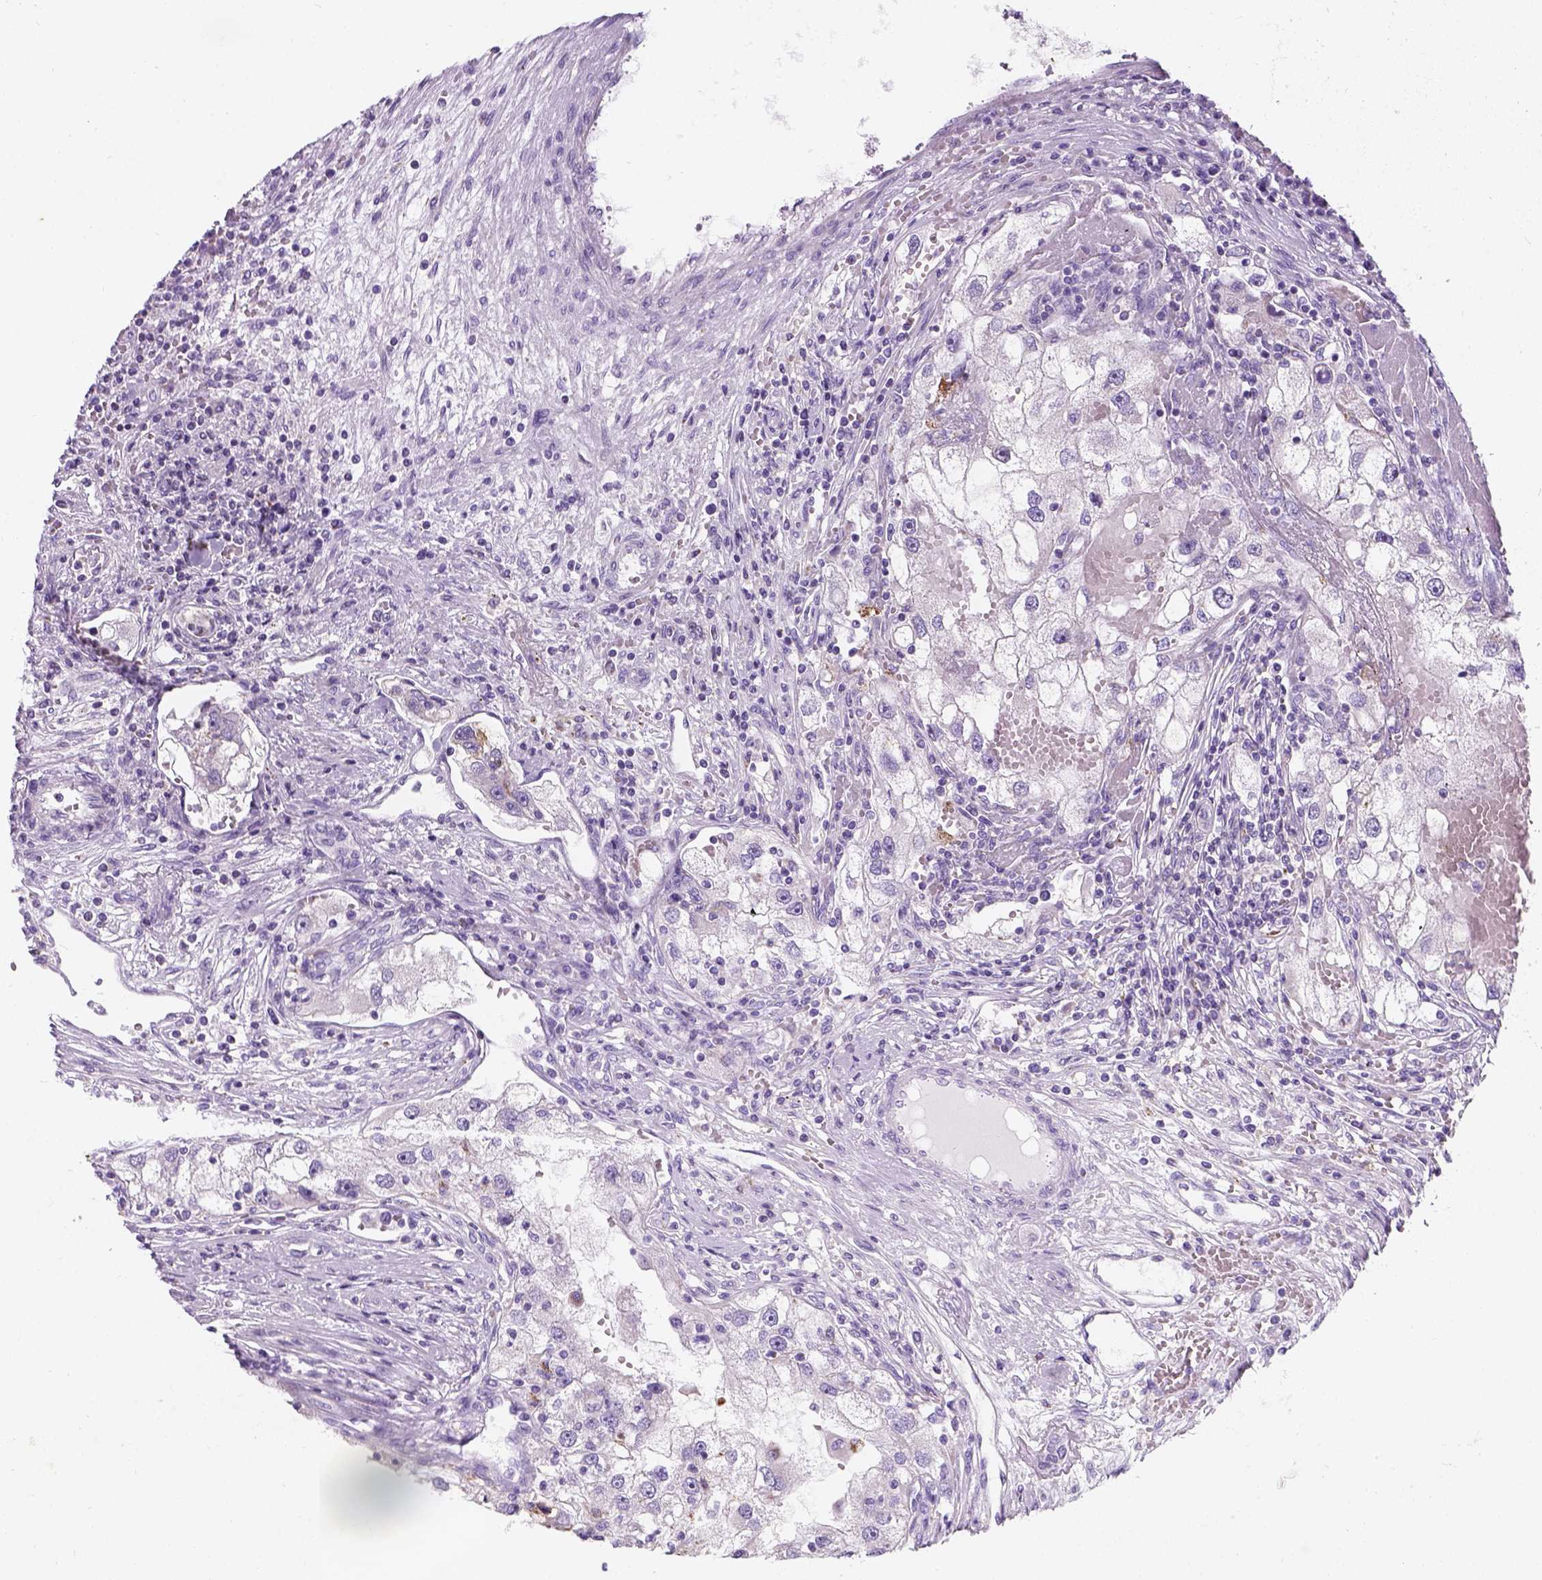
{"staining": {"intensity": "negative", "quantity": "none", "location": "none"}, "tissue": "renal cancer", "cell_type": "Tumor cells", "image_type": "cancer", "snomed": [{"axis": "morphology", "description": "Adenocarcinoma, NOS"}, {"axis": "topography", "description": "Kidney"}], "caption": "Tumor cells show no significant expression in adenocarcinoma (renal).", "gene": "CHODL", "patient": {"sex": "male", "age": 63}}